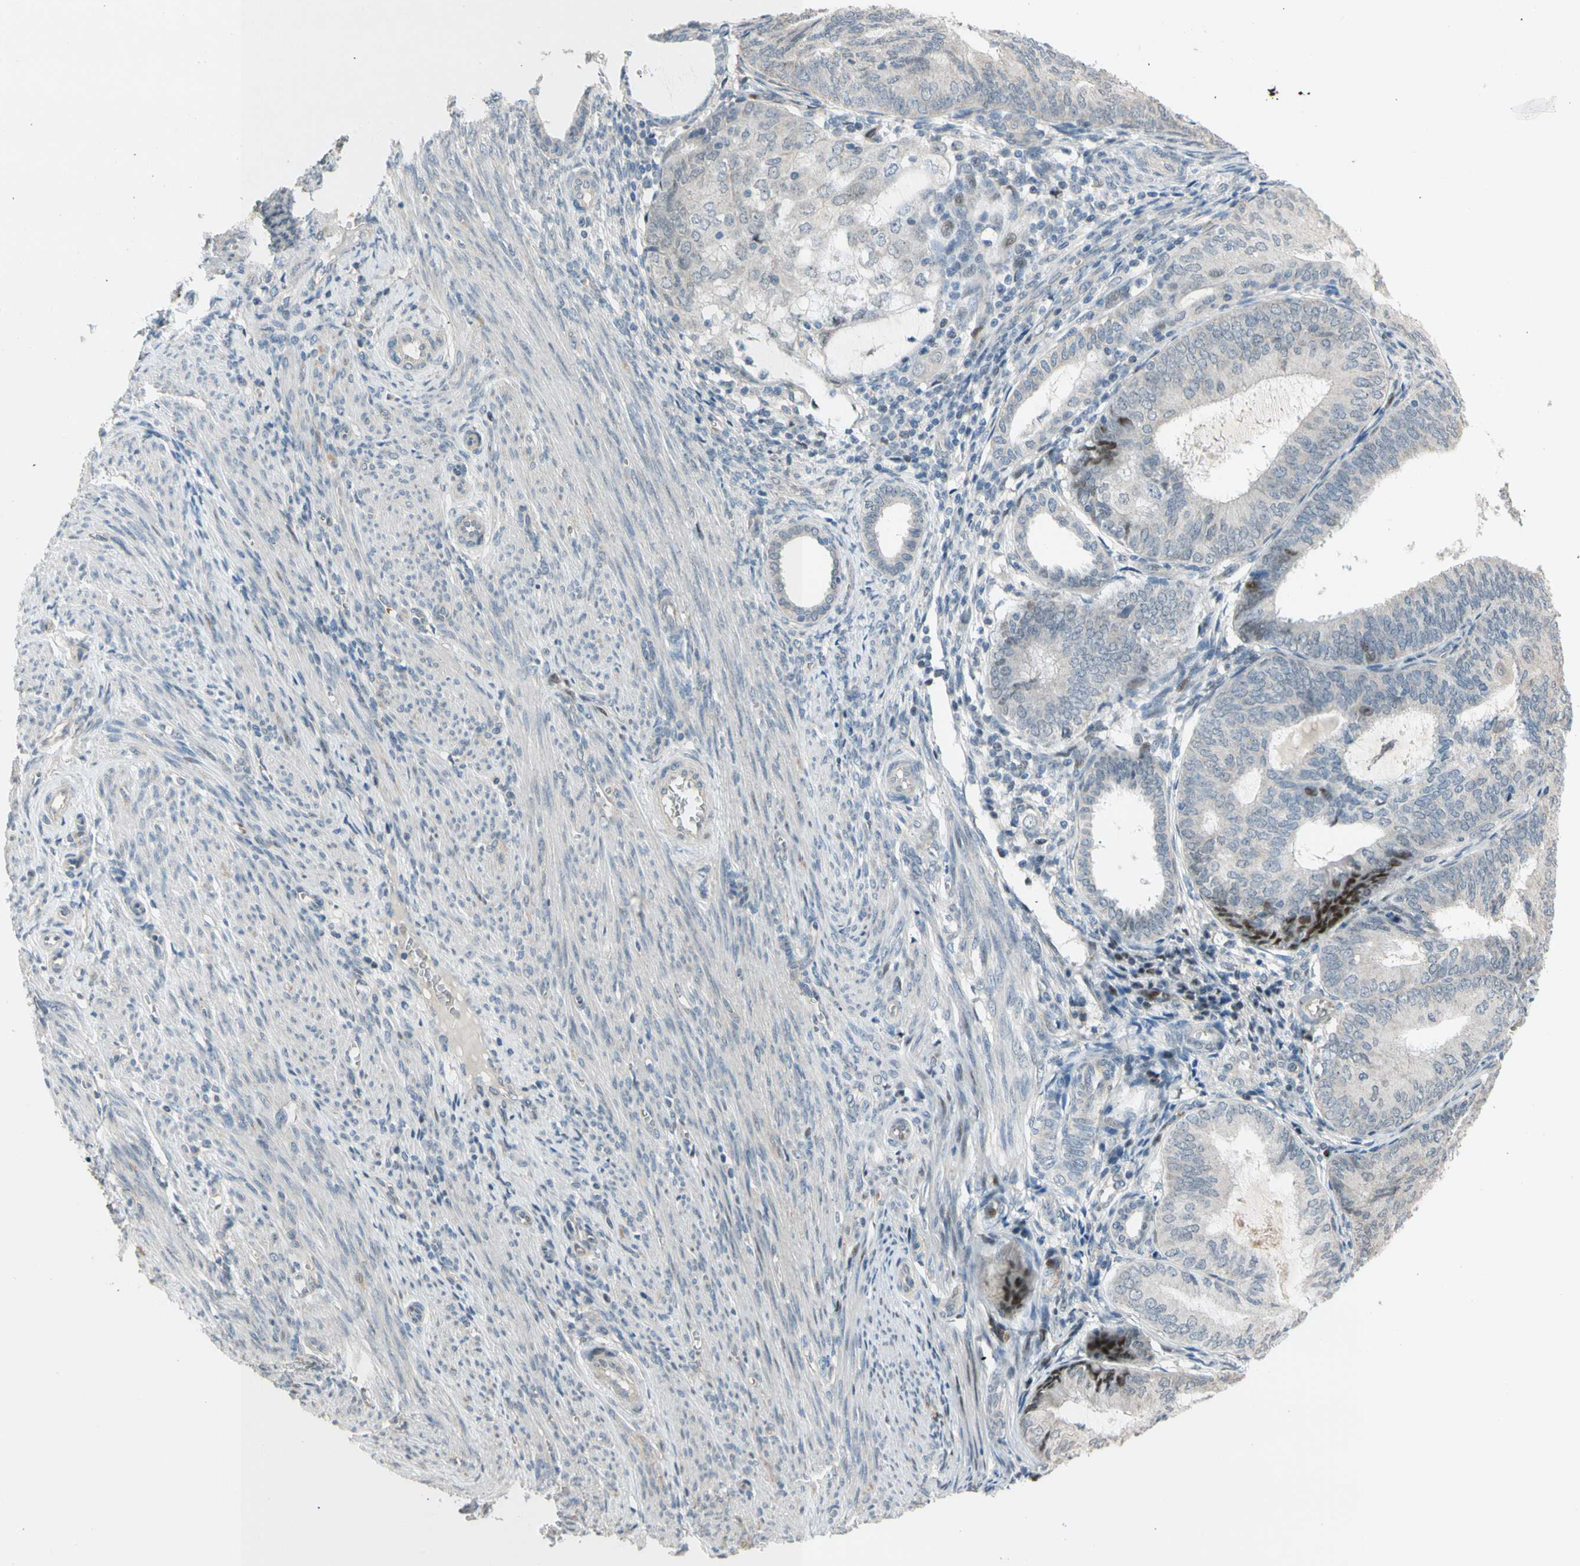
{"staining": {"intensity": "moderate", "quantity": "<25%", "location": "nuclear"}, "tissue": "endometrial cancer", "cell_type": "Tumor cells", "image_type": "cancer", "snomed": [{"axis": "morphology", "description": "Adenocarcinoma, NOS"}, {"axis": "topography", "description": "Endometrium"}], "caption": "Immunohistochemistry (DAB (3,3'-diaminobenzidine)) staining of human endometrial adenocarcinoma reveals moderate nuclear protein positivity in approximately <25% of tumor cells. (Brightfield microscopy of DAB IHC at high magnification).", "gene": "ZNF184", "patient": {"sex": "female", "age": 81}}